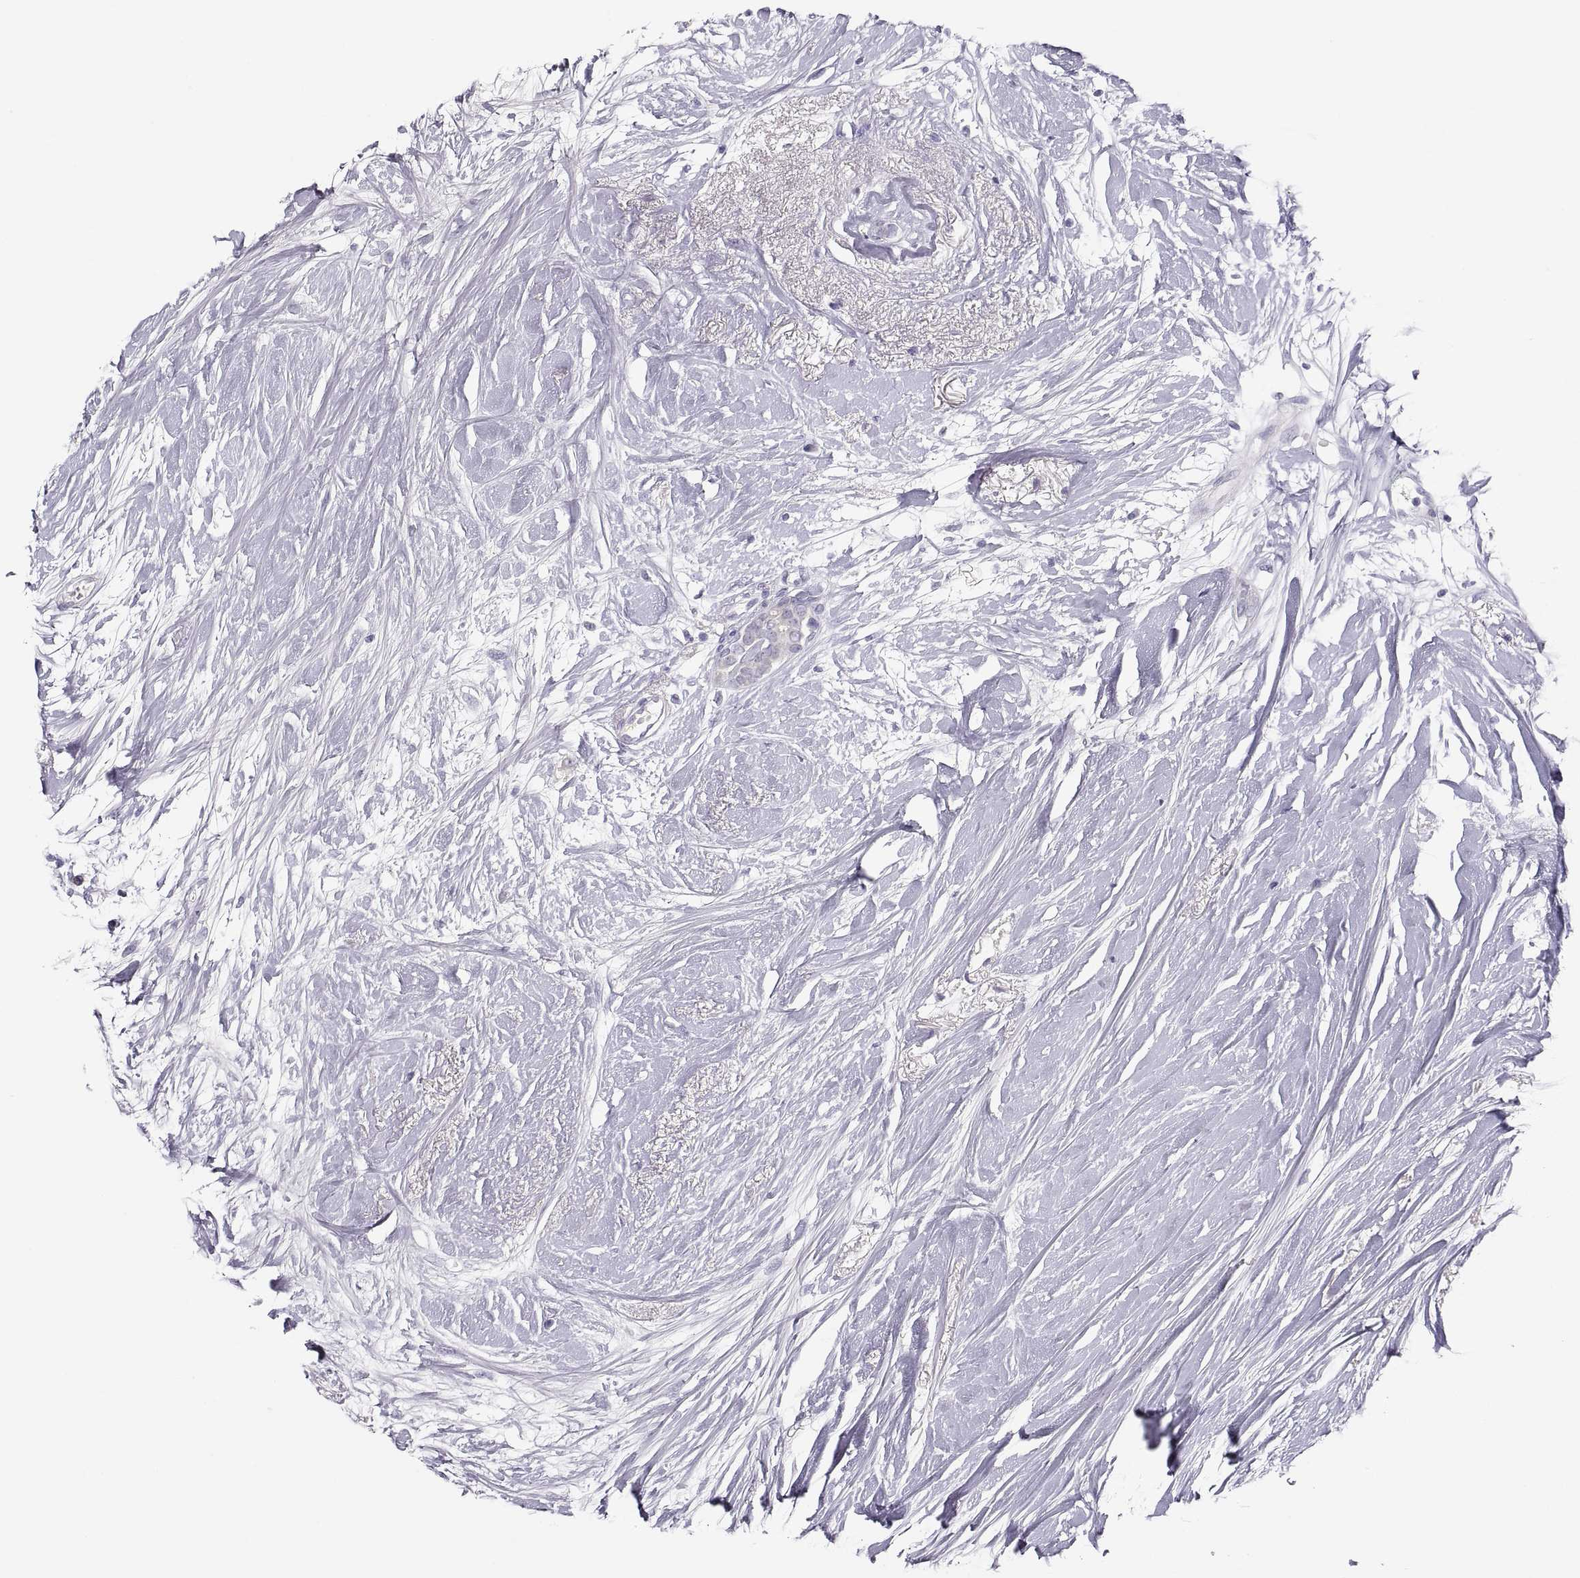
{"staining": {"intensity": "negative", "quantity": "none", "location": "none"}, "tissue": "breast cancer", "cell_type": "Tumor cells", "image_type": "cancer", "snomed": [{"axis": "morphology", "description": "Duct carcinoma"}, {"axis": "topography", "description": "Breast"}], "caption": "Immunohistochemistry (IHC) of breast cancer displays no positivity in tumor cells.", "gene": "MAGEB2", "patient": {"sex": "female", "age": 40}}